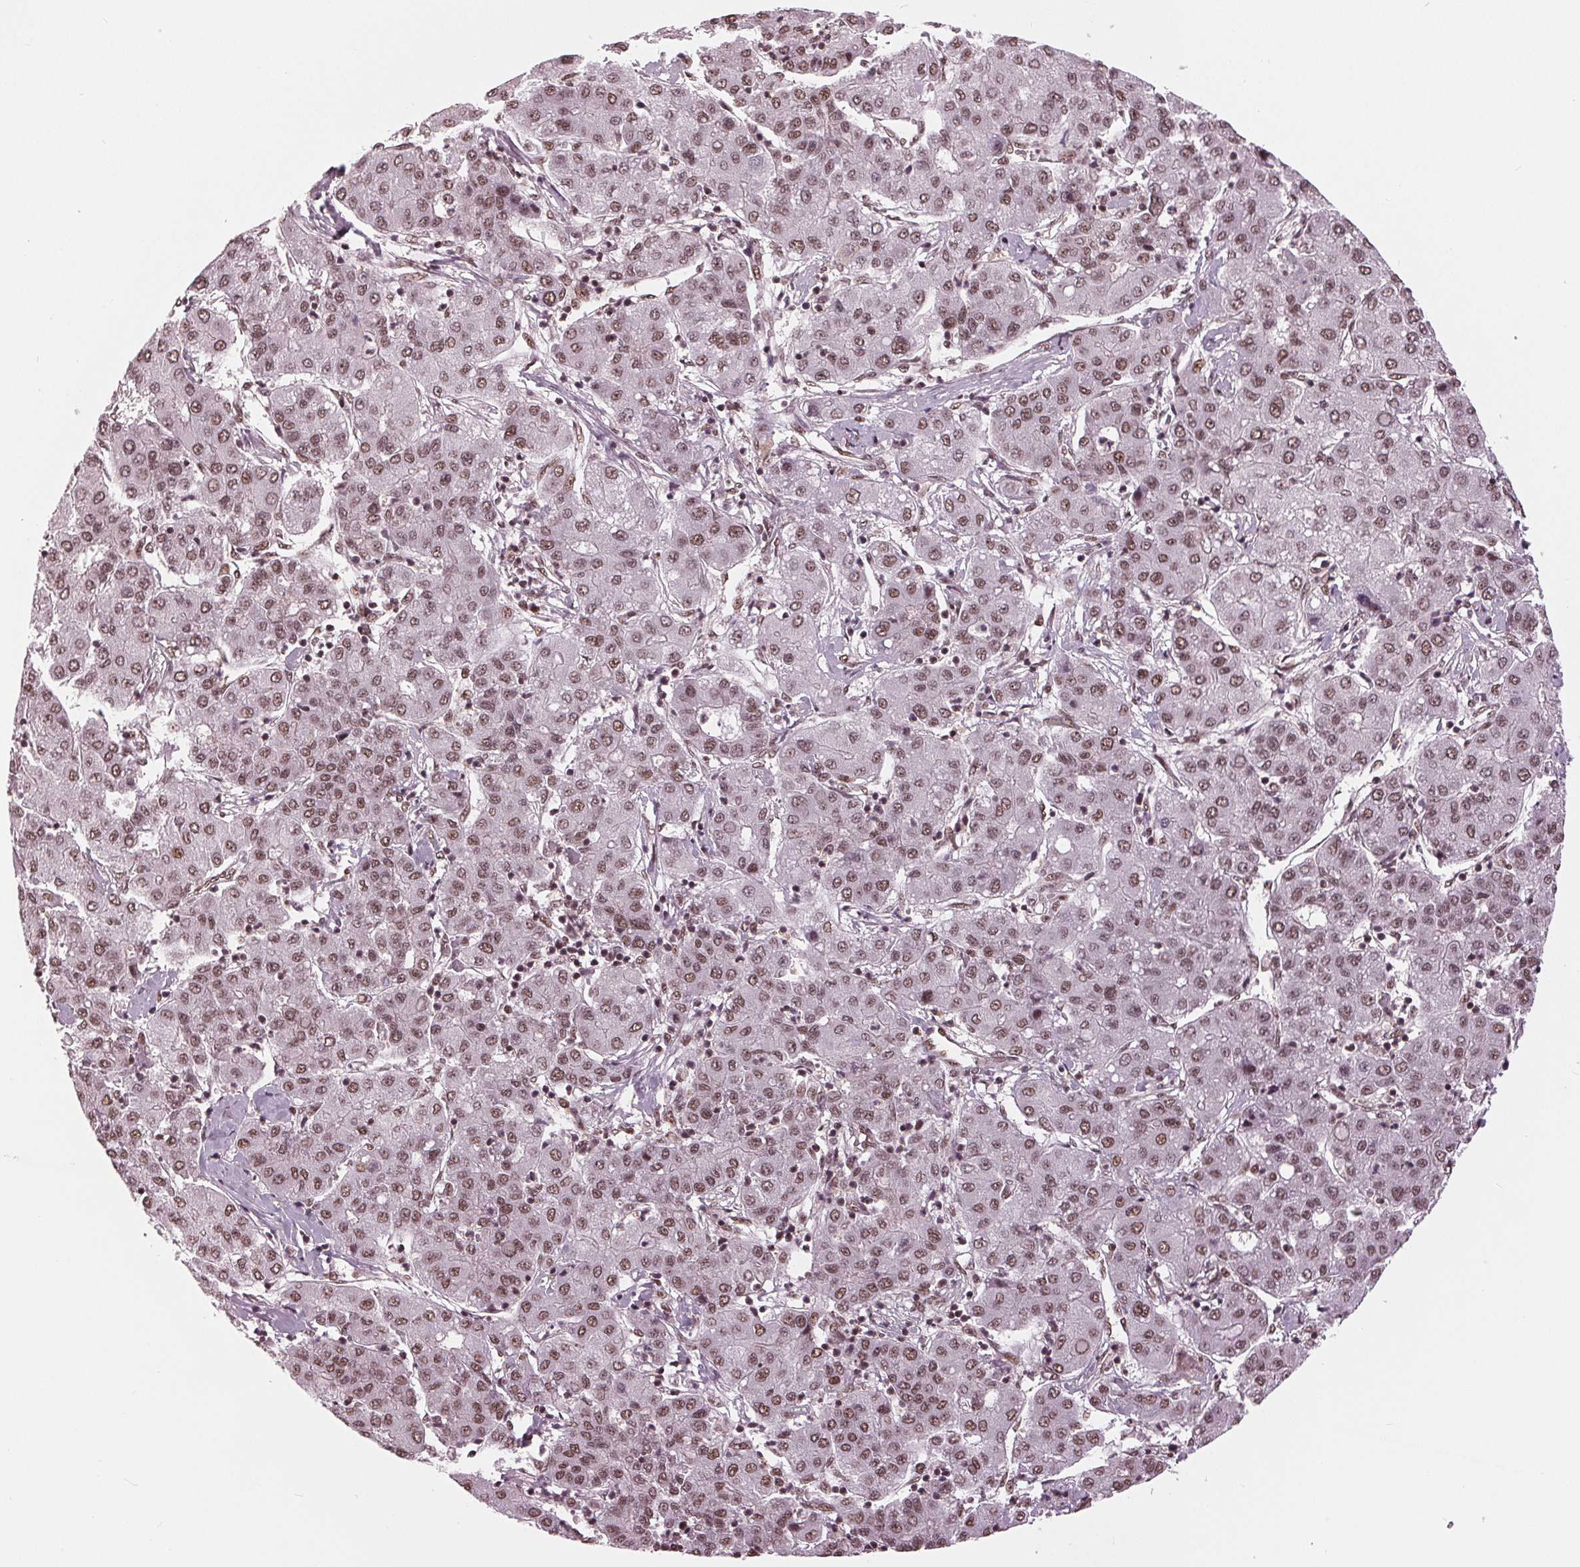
{"staining": {"intensity": "moderate", "quantity": ">75%", "location": "nuclear"}, "tissue": "liver cancer", "cell_type": "Tumor cells", "image_type": "cancer", "snomed": [{"axis": "morphology", "description": "Carcinoma, Hepatocellular, NOS"}, {"axis": "topography", "description": "Liver"}], "caption": "Moderate nuclear expression is appreciated in about >75% of tumor cells in liver cancer (hepatocellular carcinoma).", "gene": "LSM2", "patient": {"sex": "male", "age": 65}}